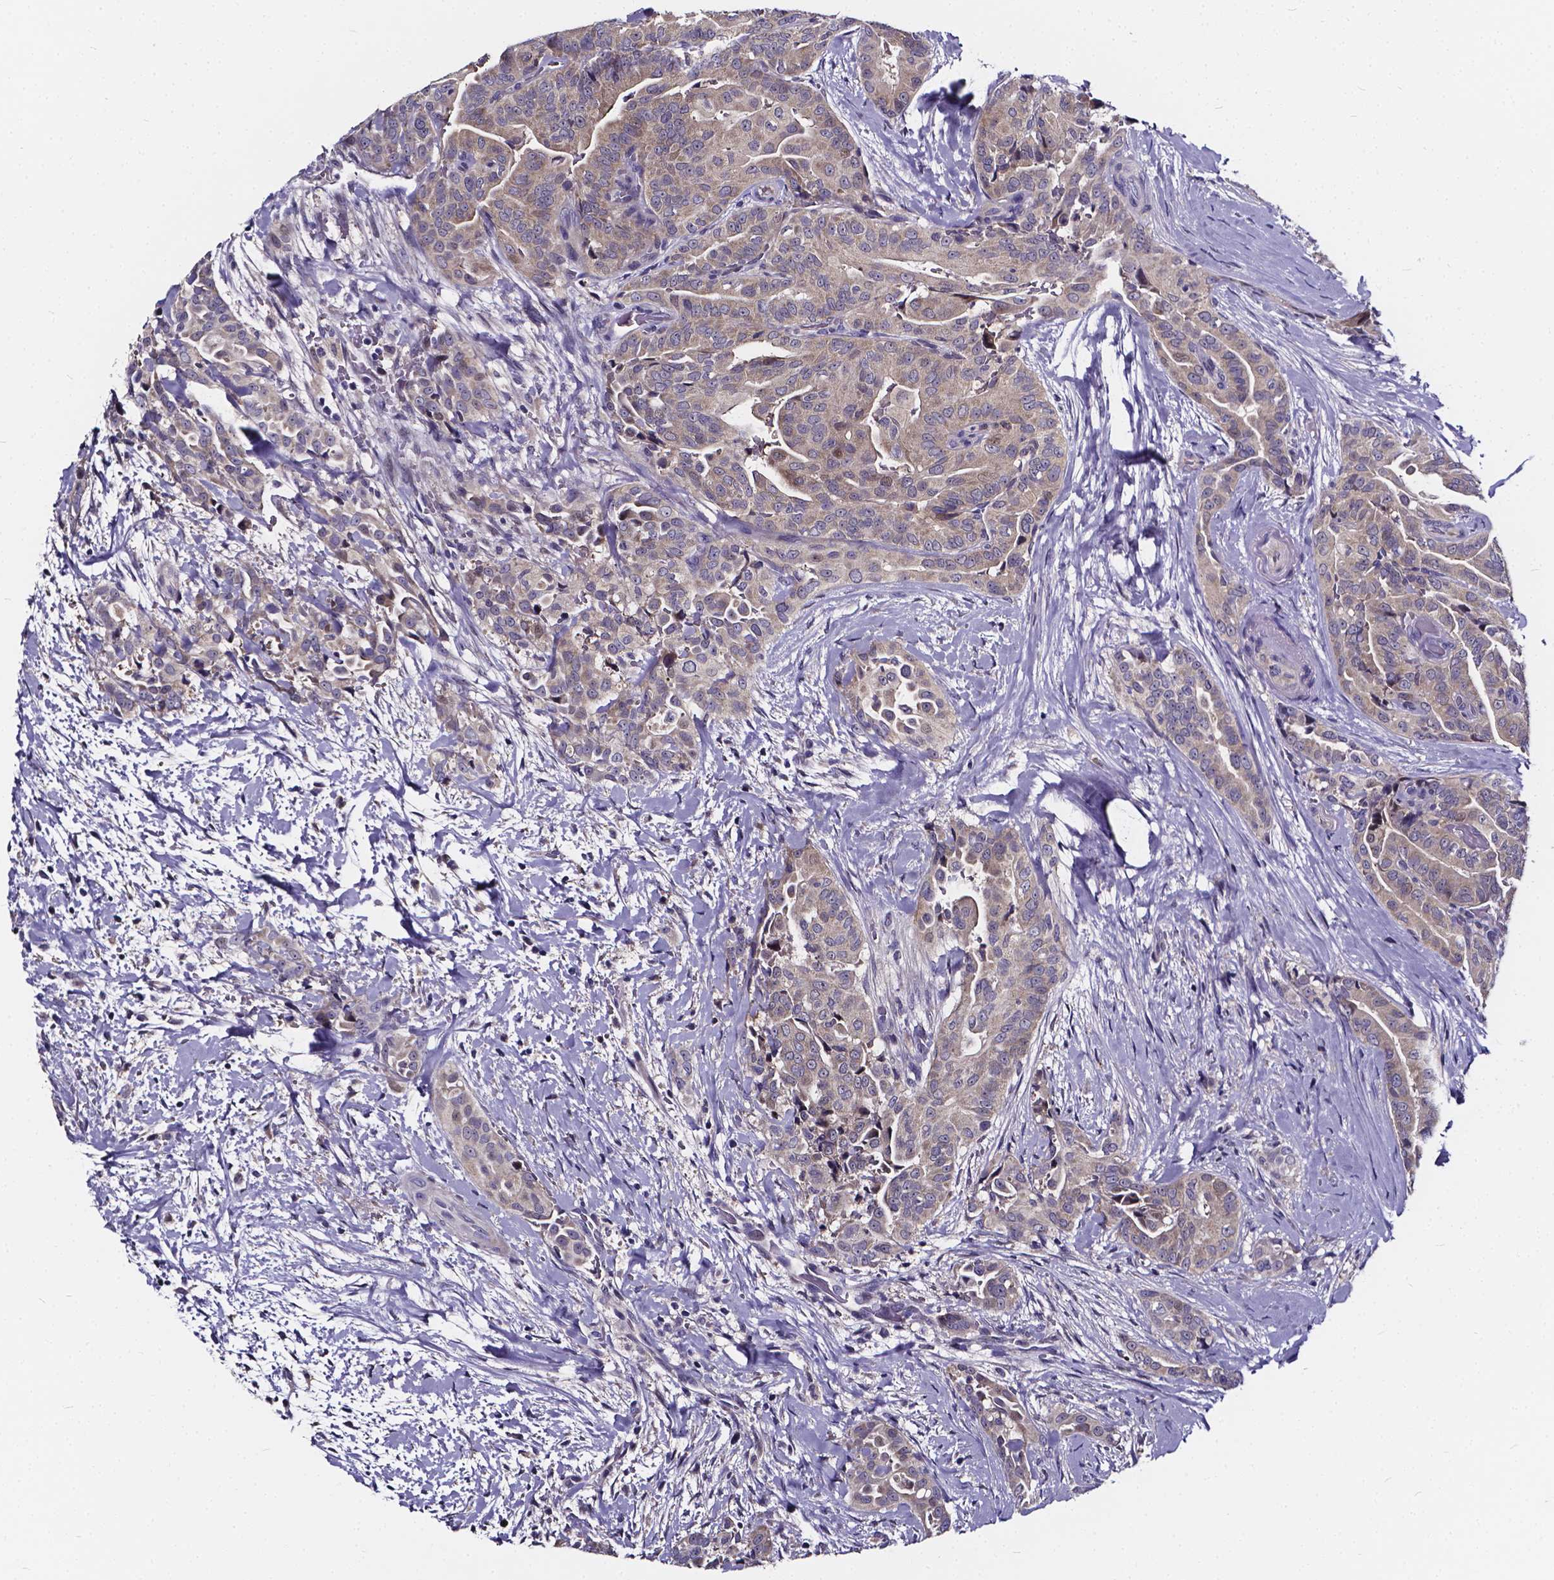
{"staining": {"intensity": "weak", "quantity": "25%-75%", "location": "cytoplasmic/membranous"}, "tissue": "thyroid cancer", "cell_type": "Tumor cells", "image_type": "cancer", "snomed": [{"axis": "morphology", "description": "Papillary adenocarcinoma, NOS"}, {"axis": "topography", "description": "Thyroid gland"}], "caption": "Immunohistochemistry (IHC) (DAB (3,3'-diaminobenzidine)) staining of thyroid cancer (papillary adenocarcinoma) reveals weak cytoplasmic/membranous protein positivity in approximately 25%-75% of tumor cells.", "gene": "SOWAHA", "patient": {"sex": "male", "age": 61}}